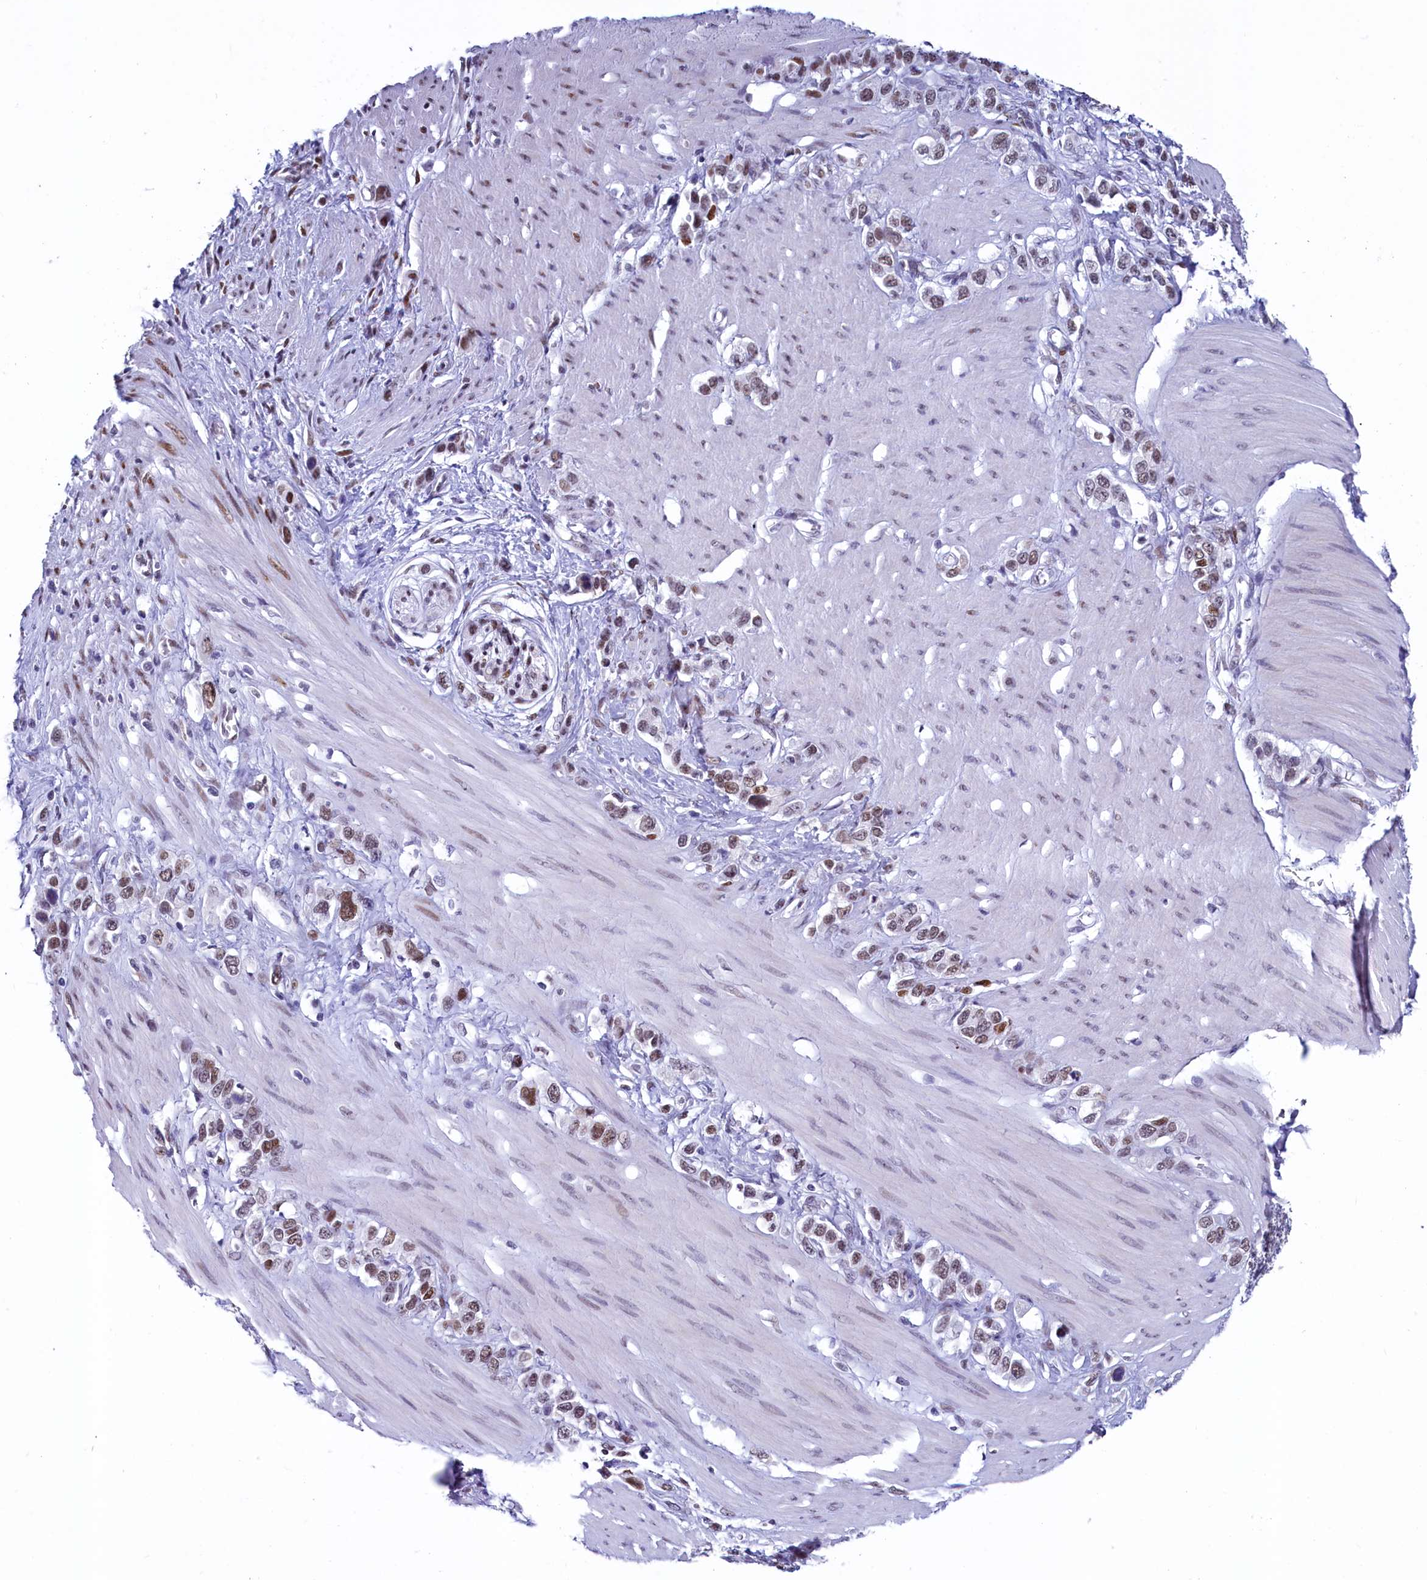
{"staining": {"intensity": "moderate", "quantity": ">75%", "location": "nuclear"}, "tissue": "stomach cancer", "cell_type": "Tumor cells", "image_type": "cancer", "snomed": [{"axis": "morphology", "description": "Adenocarcinoma, NOS"}, {"axis": "morphology", "description": "Adenocarcinoma, High grade"}, {"axis": "topography", "description": "Stomach, upper"}, {"axis": "topography", "description": "Stomach, lower"}], "caption": "Adenocarcinoma (high-grade) (stomach) stained with a brown dye demonstrates moderate nuclear positive expression in approximately >75% of tumor cells.", "gene": "SUGP2", "patient": {"sex": "female", "age": 65}}